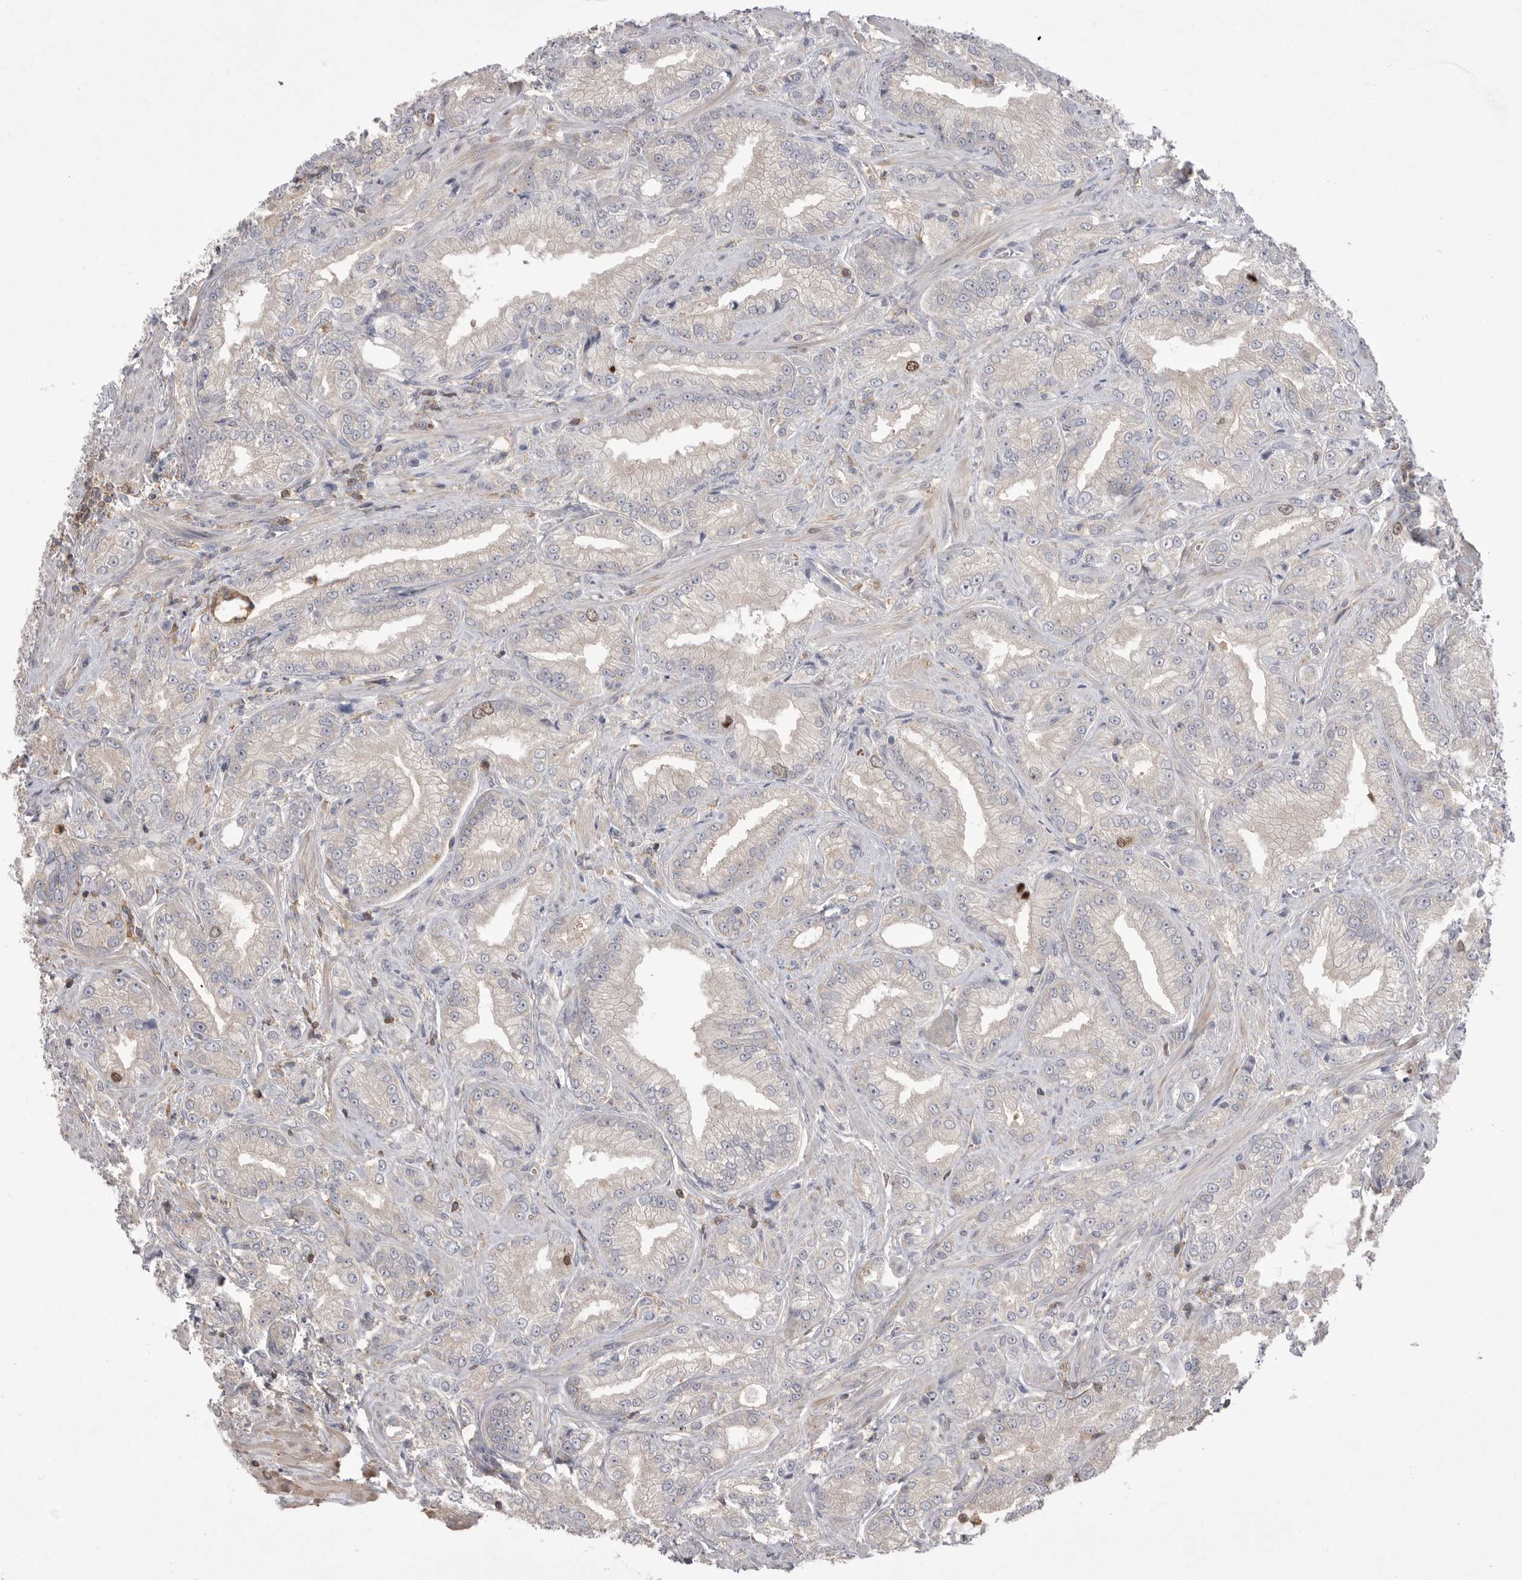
{"staining": {"intensity": "strong", "quantity": "<25%", "location": "nuclear"}, "tissue": "prostate cancer", "cell_type": "Tumor cells", "image_type": "cancer", "snomed": [{"axis": "morphology", "description": "Adenocarcinoma, Low grade"}, {"axis": "topography", "description": "Prostate"}], "caption": "This micrograph shows prostate cancer (low-grade adenocarcinoma) stained with immunohistochemistry (IHC) to label a protein in brown. The nuclear of tumor cells show strong positivity for the protein. Nuclei are counter-stained blue.", "gene": "TOP2A", "patient": {"sex": "male", "age": 62}}